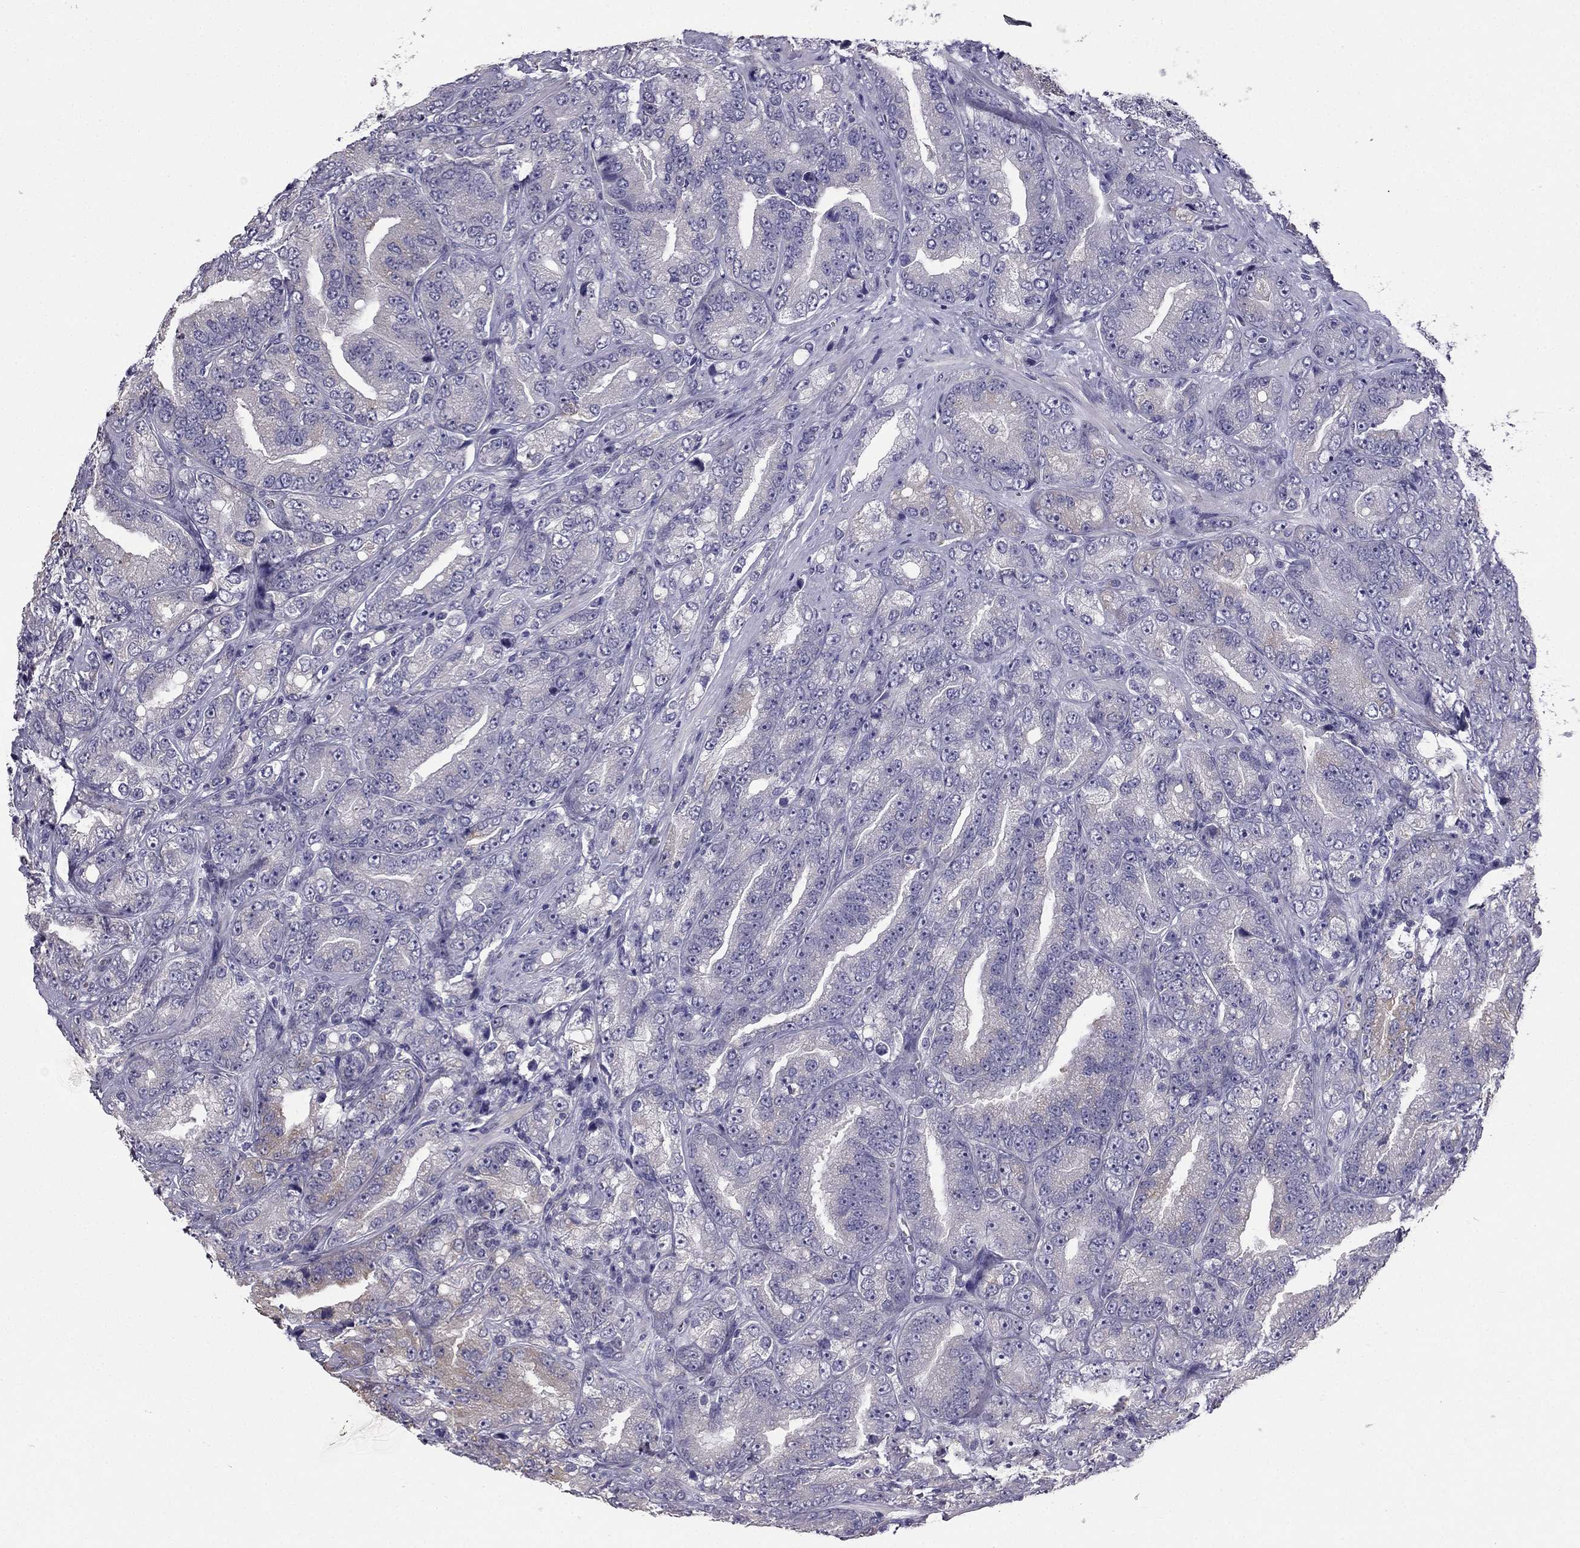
{"staining": {"intensity": "weak", "quantity": "<25%", "location": "cytoplasmic/membranous"}, "tissue": "prostate cancer", "cell_type": "Tumor cells", "image_type": "cancer", "snomed": [{"axis": "morphology", "description": "Adenocarcinoma, NOS"}, {"axis": "topography", "description": "Prostate"}], "caption": "IHC photomicrograph of neoplastic tissue: prostate cancer (adenocarcinoma) stained with DAB (3,3'-diaminobenzidine) shows no significant protein expression in tumor cells. (DAB (3,3'-diaminobenzidine) IHC, high magnification).", "gene": "HSFX1", "patient": {"sex": "male", "age": 63}}